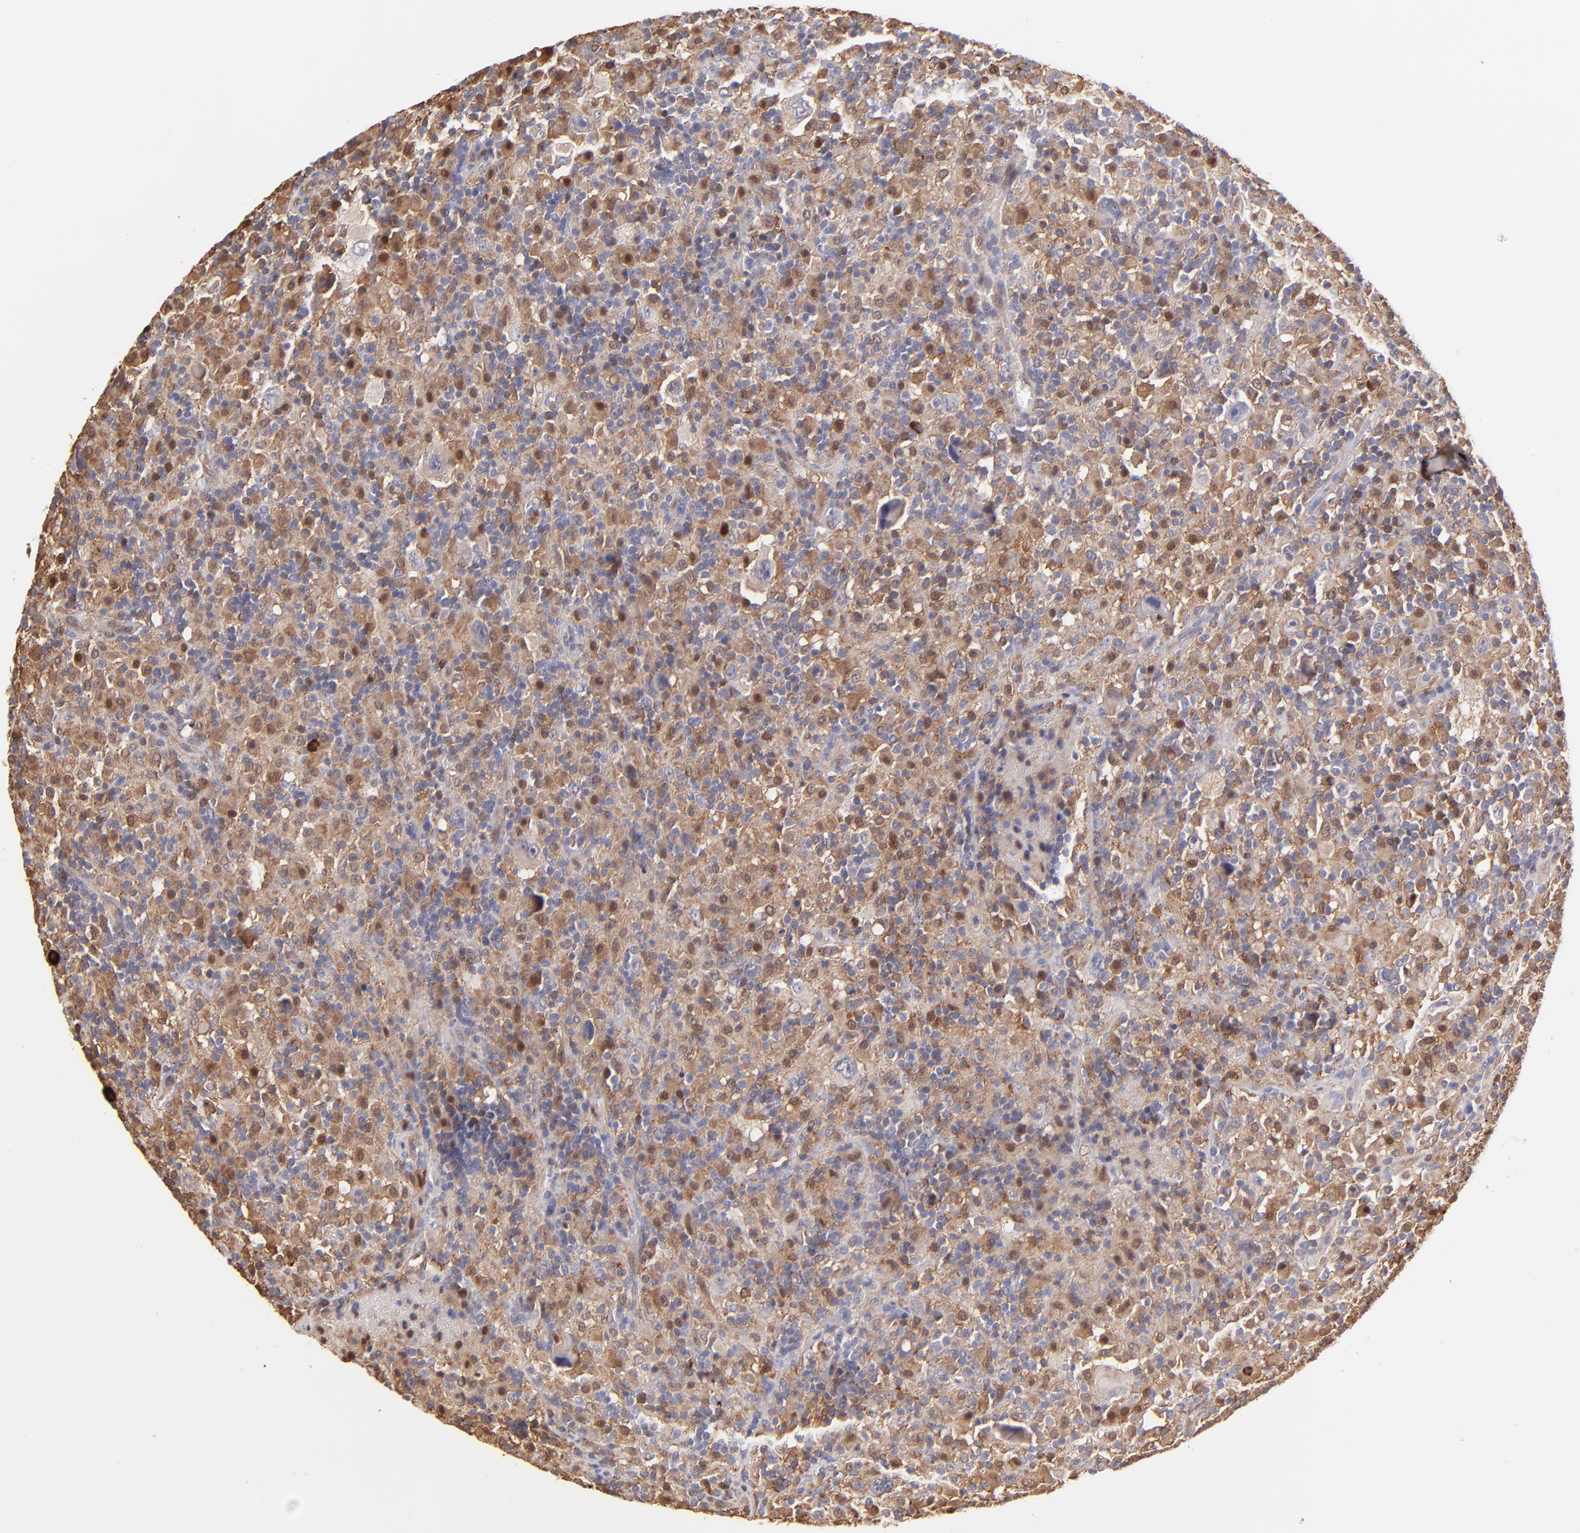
{"staining": {"intensity": "moderate", "quantity": "<25%", "location": "nuclear"}, "tissue": "lymphoma", "cell_type": "Tumor cells", "image_type": "cancer", "snomed": [{"axis": "morphology", "description": "Hodgkin's disease, NOS"}, {"axis": "topography", "description": "Lymph node"}], "caption": "This is a histology image of immunohistochemistry staining of lymphoma, which shows moderate staining in the nuclear of tumor cells.", "gene": "HYAL1", "patient": {"sex": "male", "age": 46}}